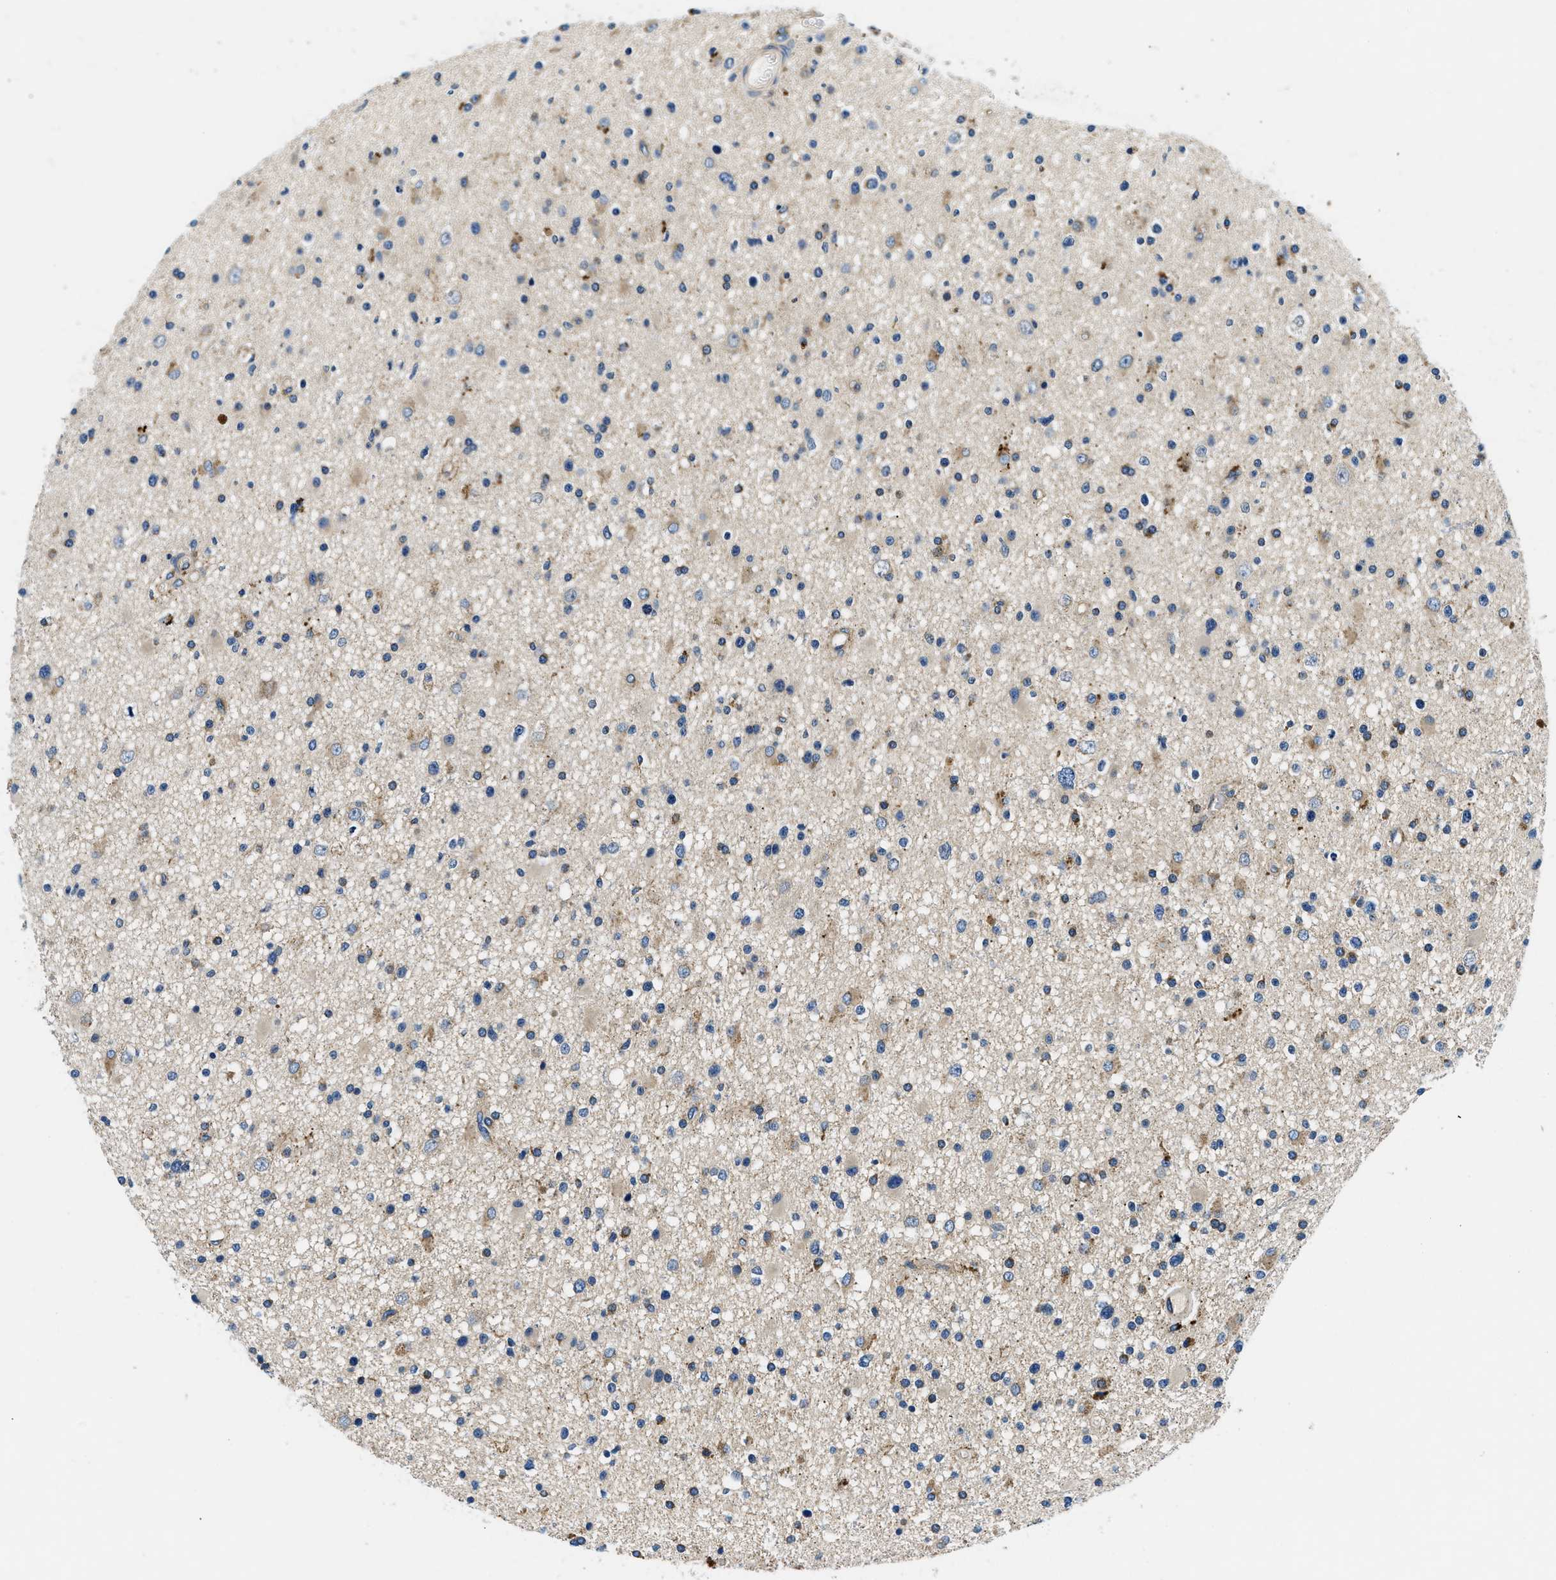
{"staining": {"intensity": "moderate", "quantity": "25%-75%", "location": "cytoplasmic/membranous"}, "tissue": "glioma", "cell_type": "Tumor cells", "image_type": "cancer", "snomed": [{"axis": "morphology", "description": "Glioma, malignant, High grade"}, {"axis": "topography", "description": "Brain"}], "caption": "There is medium levels of moderate cytoplasmic/membranous expression in tumor cells of malignant glioma (high-grade), as demonstrated by immunohistochemical staining (brown color).", "gene": "SAMD4B", "patient": {"sex": "male", "age": 33}}